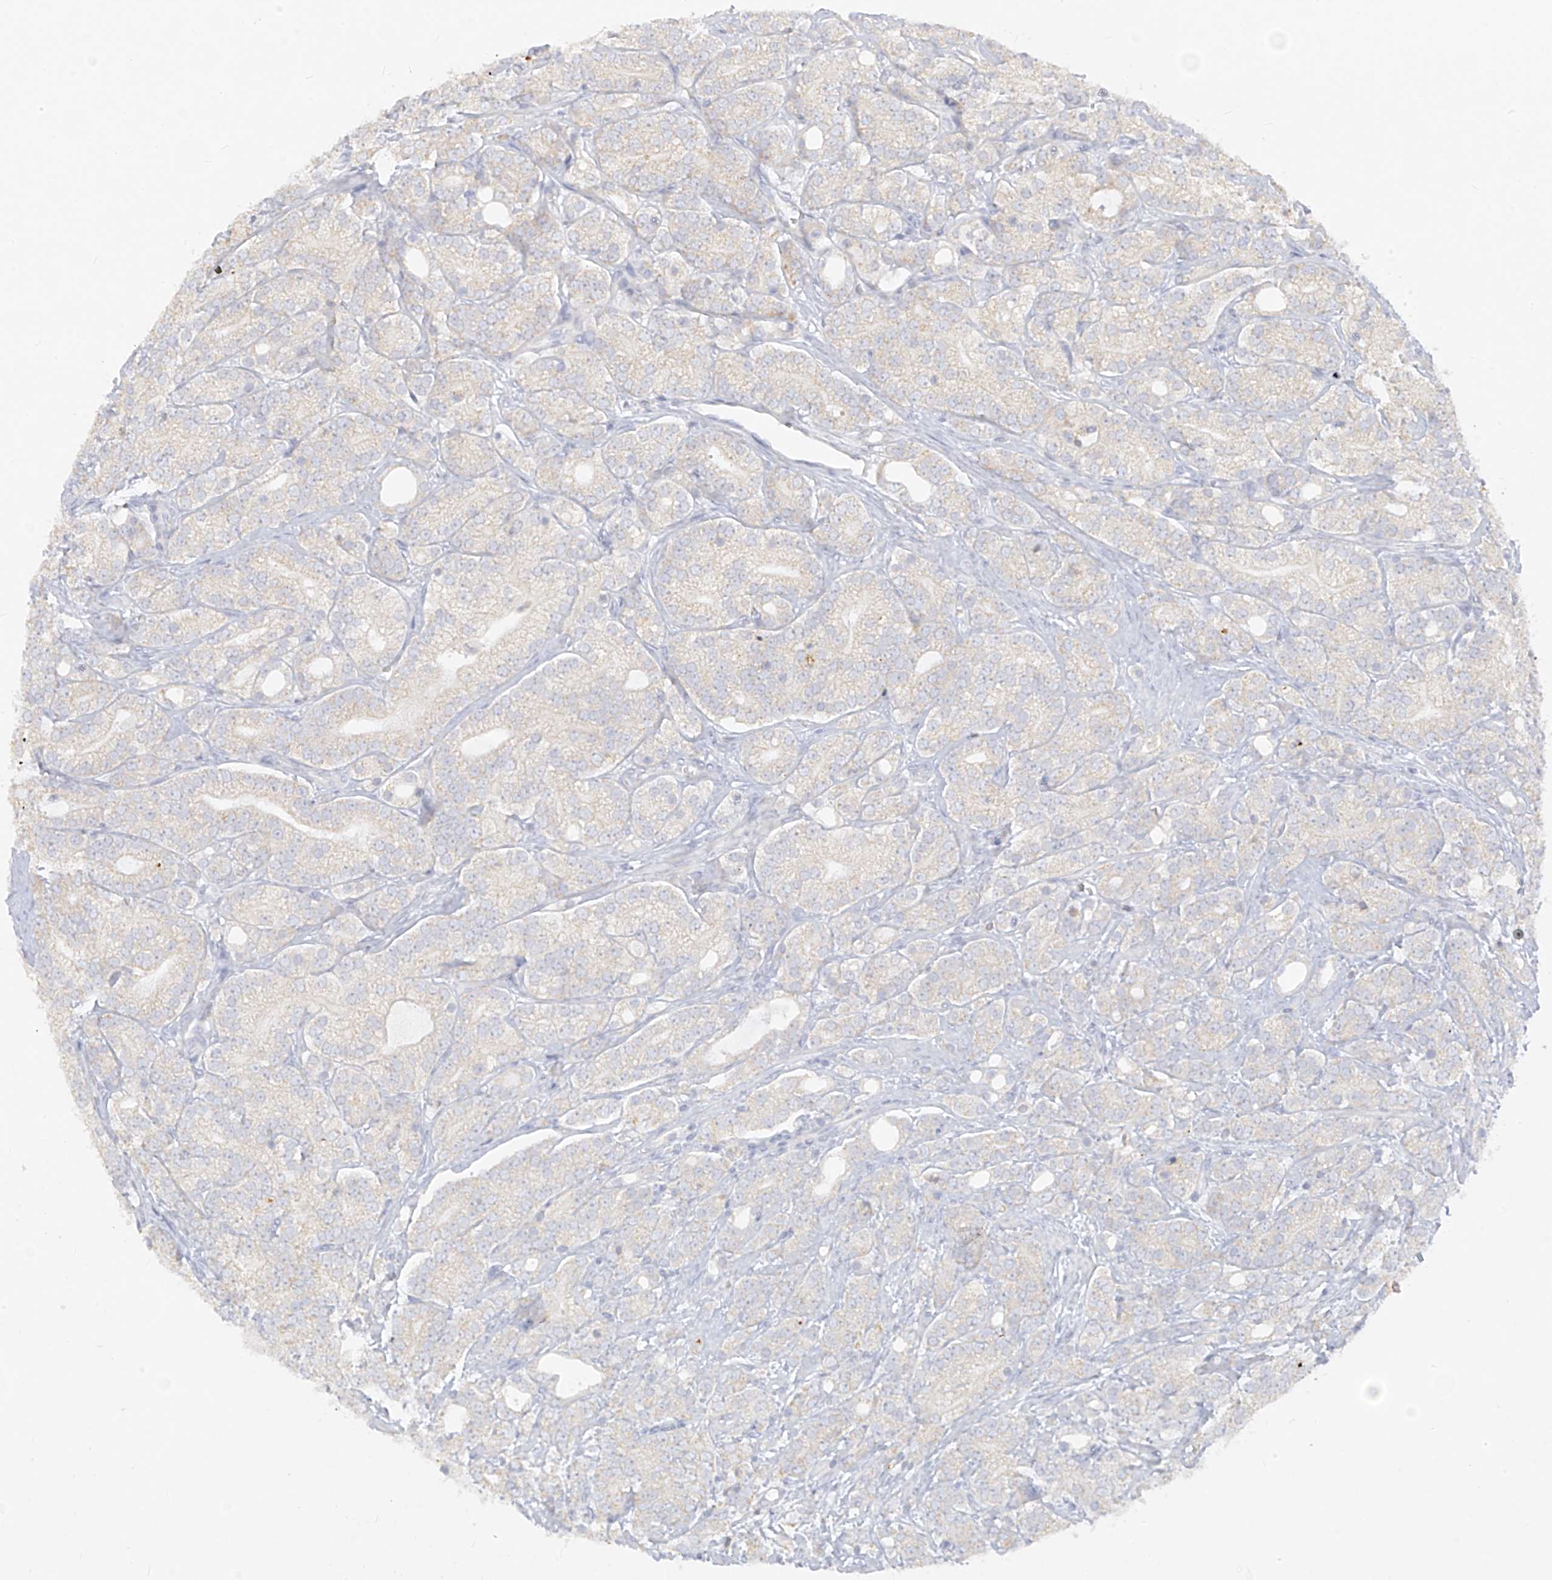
{"staining": {"intensity": "negative", "quantity": "none", "location": "none"}, "tissue": "prostate cancer", "cell_type": "Tumor cells", "image_type": "cancer", "snomed": [{"axis": "morphology", "description": "Adenocarcinoma, High grade"}, {"axis": "topography", "description": "Prostate"}], "caption": "Protein analysis of prostate cancer demonstrates no significant expression in tumor cells. The staining was performed using DAB (3,3'-diaminobenzidine) to visualize the protein expression in brown, while the nuclei were stained in blue with hematoxylin (Magnification: 20x).", "gene": "ZNF404", "patient": {"sex": "male", "age": 57}}